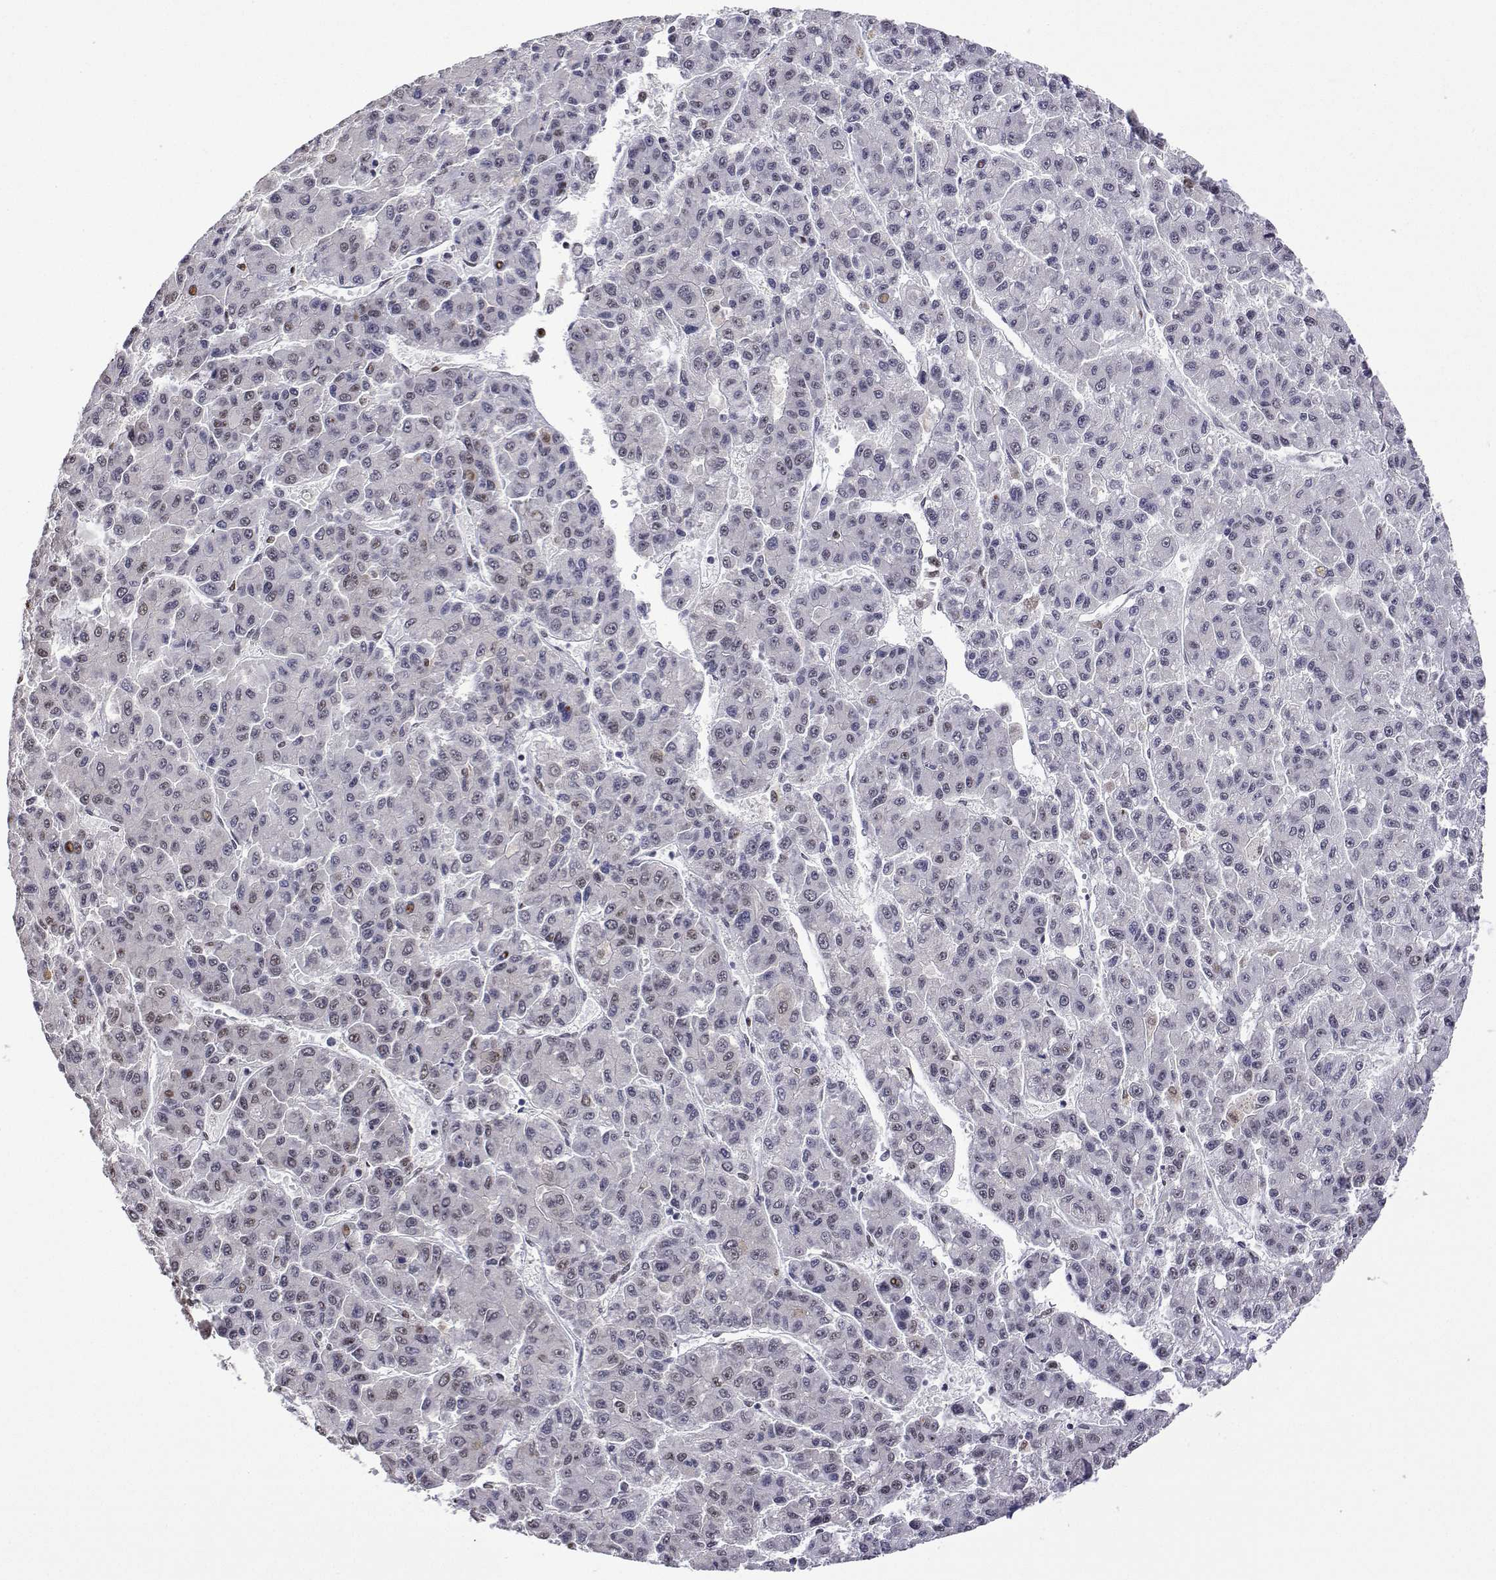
{"staining": {"intensity": "weak", "quantity": "<25%", "location": "nuclear"}, "tissue": "liver cancer", "cell_type": "Tumor cells", "image_type": "cancer", "snomed": [{"axis": "morphology", "description": "Carcinoma, Hepatocellular, NOS"}, {"axis": "topography", "description": "Liver"}], "caption": "Immunohistochemical staining of liver cancer (hepatocellular carcinoma) exhibits no significant expression in tumor cells. (IHC, brightfield microscopy, high magnification).", "gene": "ADAR", "patient": {"sex": "male", "age": 70}}